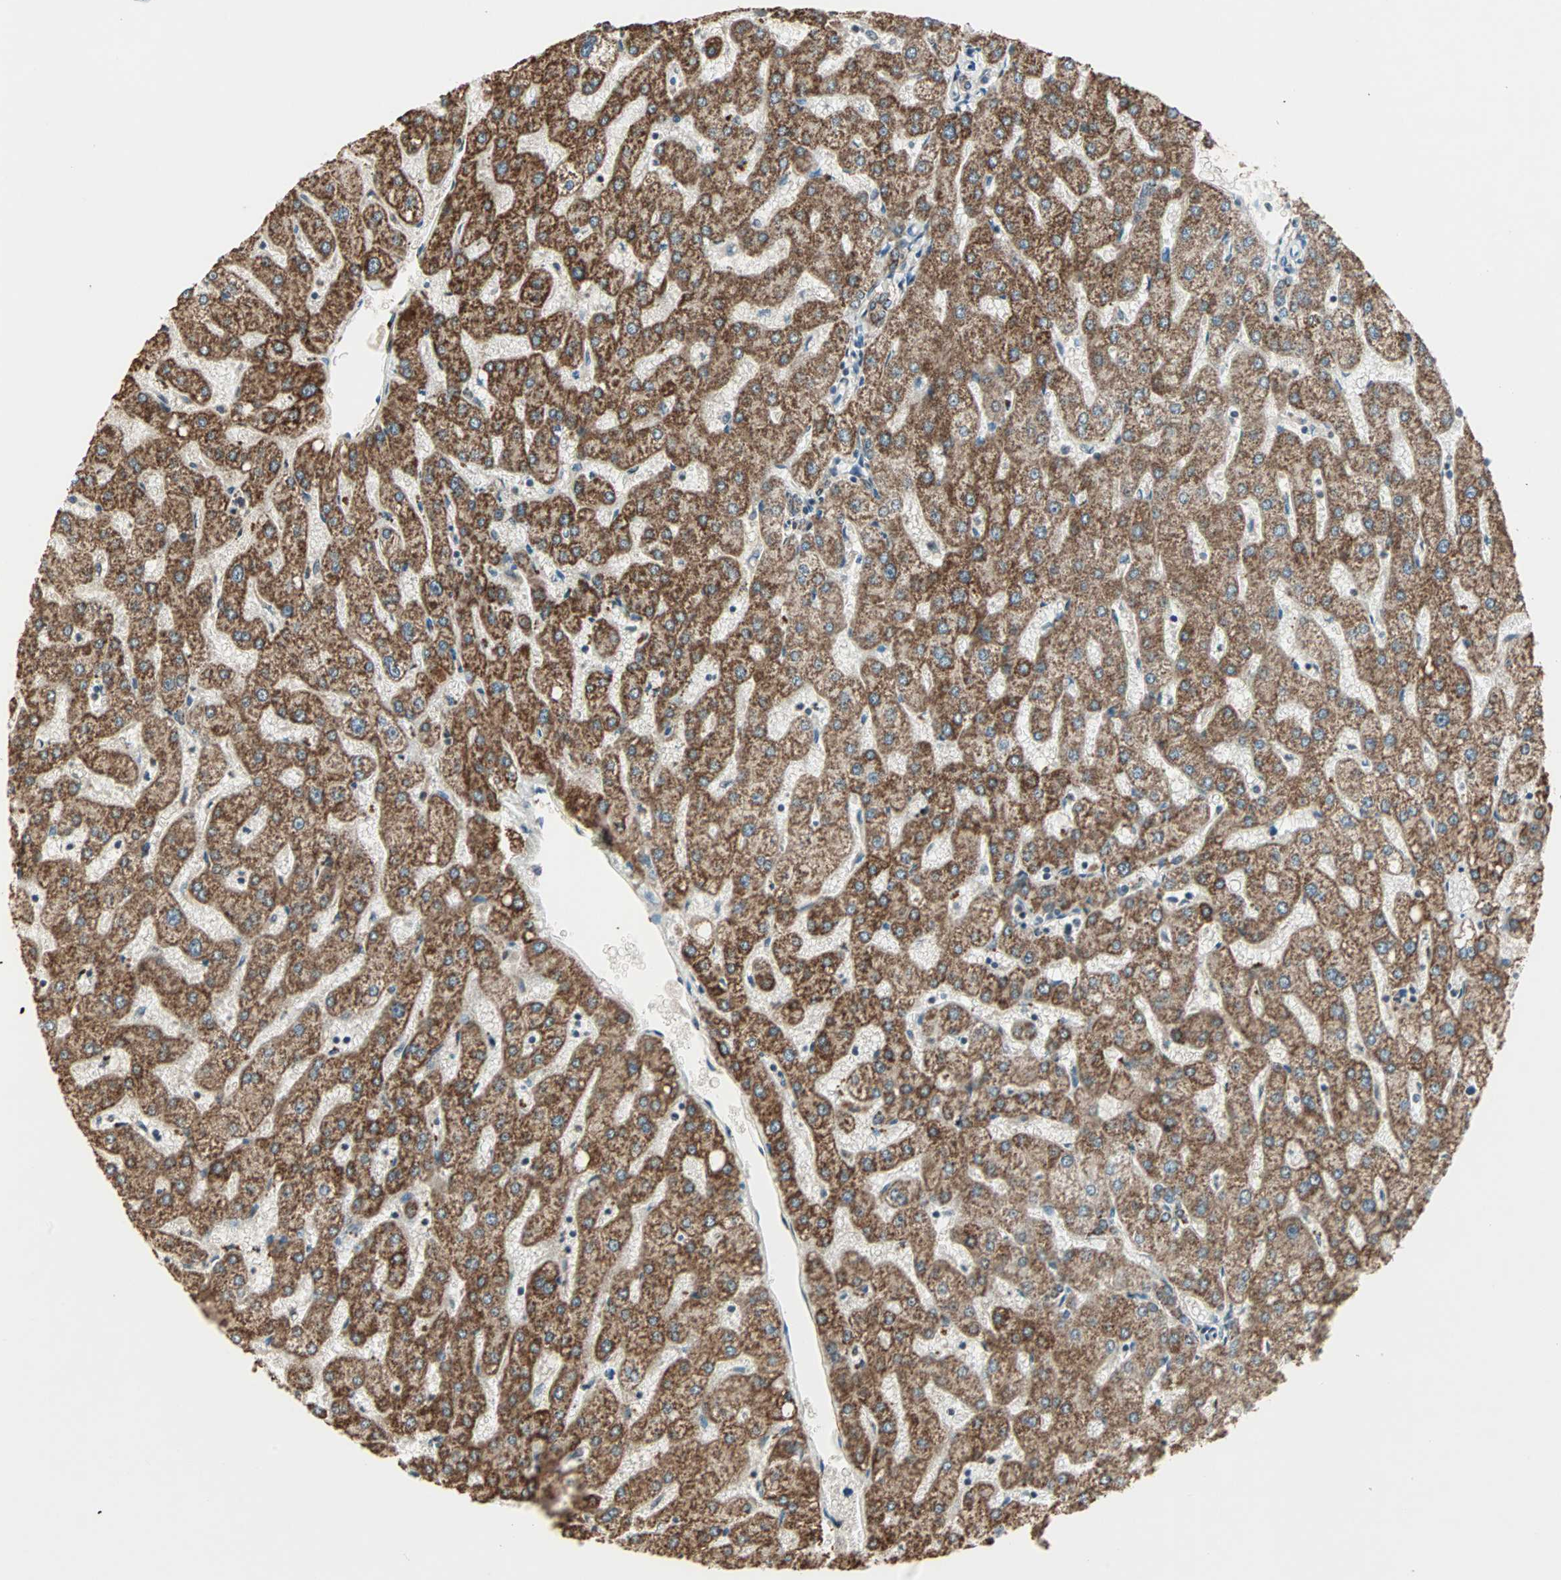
{"staining": {"intensity": "moderate", "quantity": ">75%", "location": "cytoplasmic/membranous"}, "tissue": "liver", "cell_type": "Cholangiocytes", "image_type": "normal", "snomed": [{"axis": "morphology", "description": "Normal tissue, NOS"}, {"axis": "topography", "description": "Liver"}], "caption": "Unremarkable liver displays moderate cytoplasmic/membranous staining in approximately >75% of cholangiocytes, visualized by immunohistochemistry.", "gene": "PRELID1", "patient": {"sex": "male", "age": 67}}